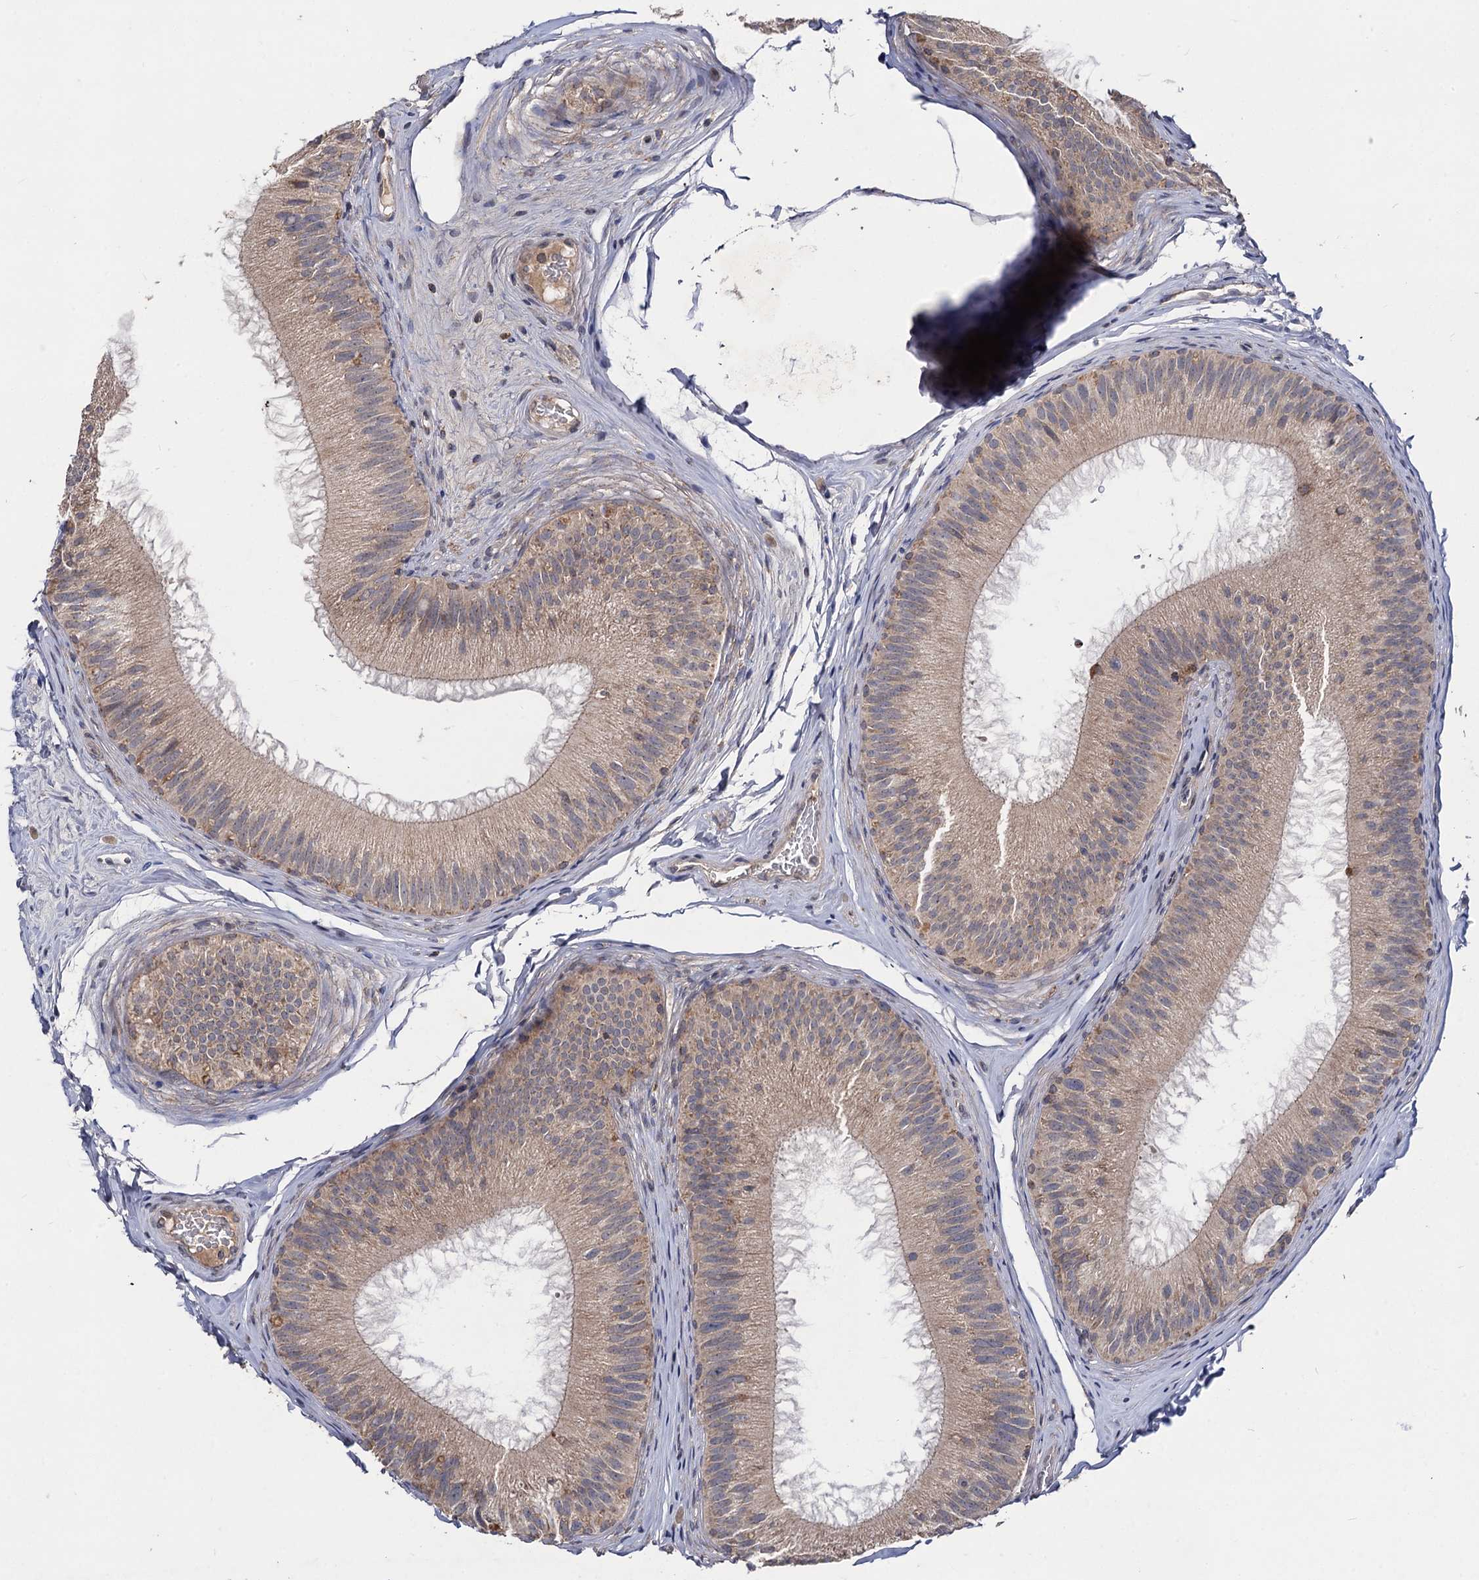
{"staining": {"intensity": "moderate", "quantity": "25%-75%", "location": "cytoplasmic/membranous"}, "tissue": "epididymis", "cell_type": "Glandular cells", "image_type": "normal", "snomed": [{"axis": "morphology", "description": "Normal tissue, NOS"}, {"axis": "topography", "description": "Epididymis"}], "caption": "DAB (3,3'-diaminobenzidine) immunohistochemical staining of normal human epididymis reveals moderate cytoplasmic/membranous protein positivity in about 25%-75% of glandular cells. The staining was performed using DAB (3,3'-diaminobenzidine), with brown indicating positive protein expression. Nuclei are stained blue with hematoxylin.", "gene": "VPS37D", "patient": {"sex": "male", "age": 45}}